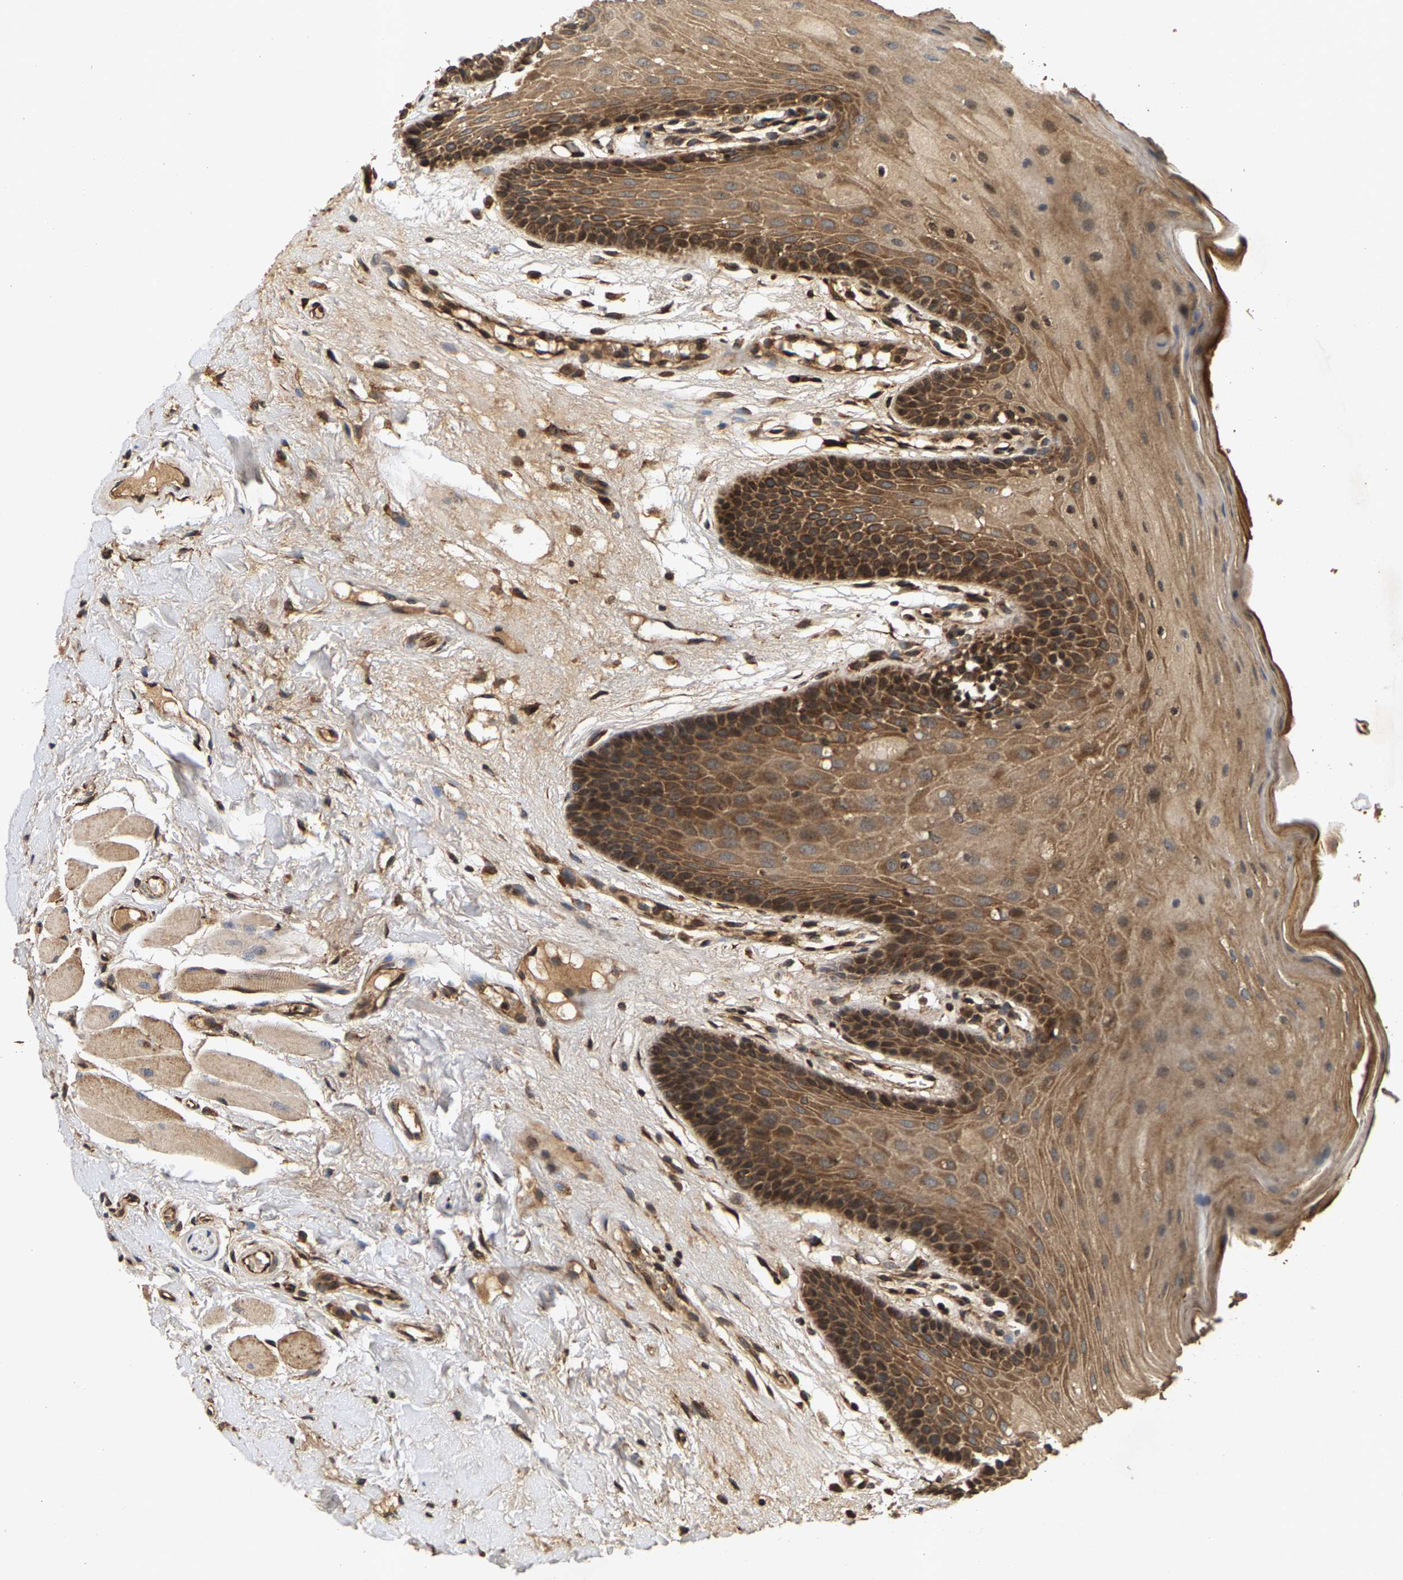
{"staining": {"intensity": "moderate", "quantity": ">75%", "location": "cytoplasmic/membranous"}, "tissue": "oral mucosa", "cell_type": "Squamous epithelial cells", "image_type": "normal", "snomed": [{"axis": "morphology", "description": "Normal tissue, NOS"}, {"axis": "morphology", "description": "Squamous cell carcinoma, NOS"}, {"axis": "topography", "description": "Oral tissue"}, {"axis": "topography", "description": "Head-Neck"}], "caption": "A photomicrograph of oral mucosa stained for a protein demonstrates moderate cytoplasmic/membranous brown staining in squamous epithelial cells. The staining is performed using DAB (3,3'-diaminobenzidine) brown chromogen to label protein expression. The nuclei are counter-stained blue using hematoxylin.", "gene": "CIDEC", "patient": {"sex": "male", "age": 71}}